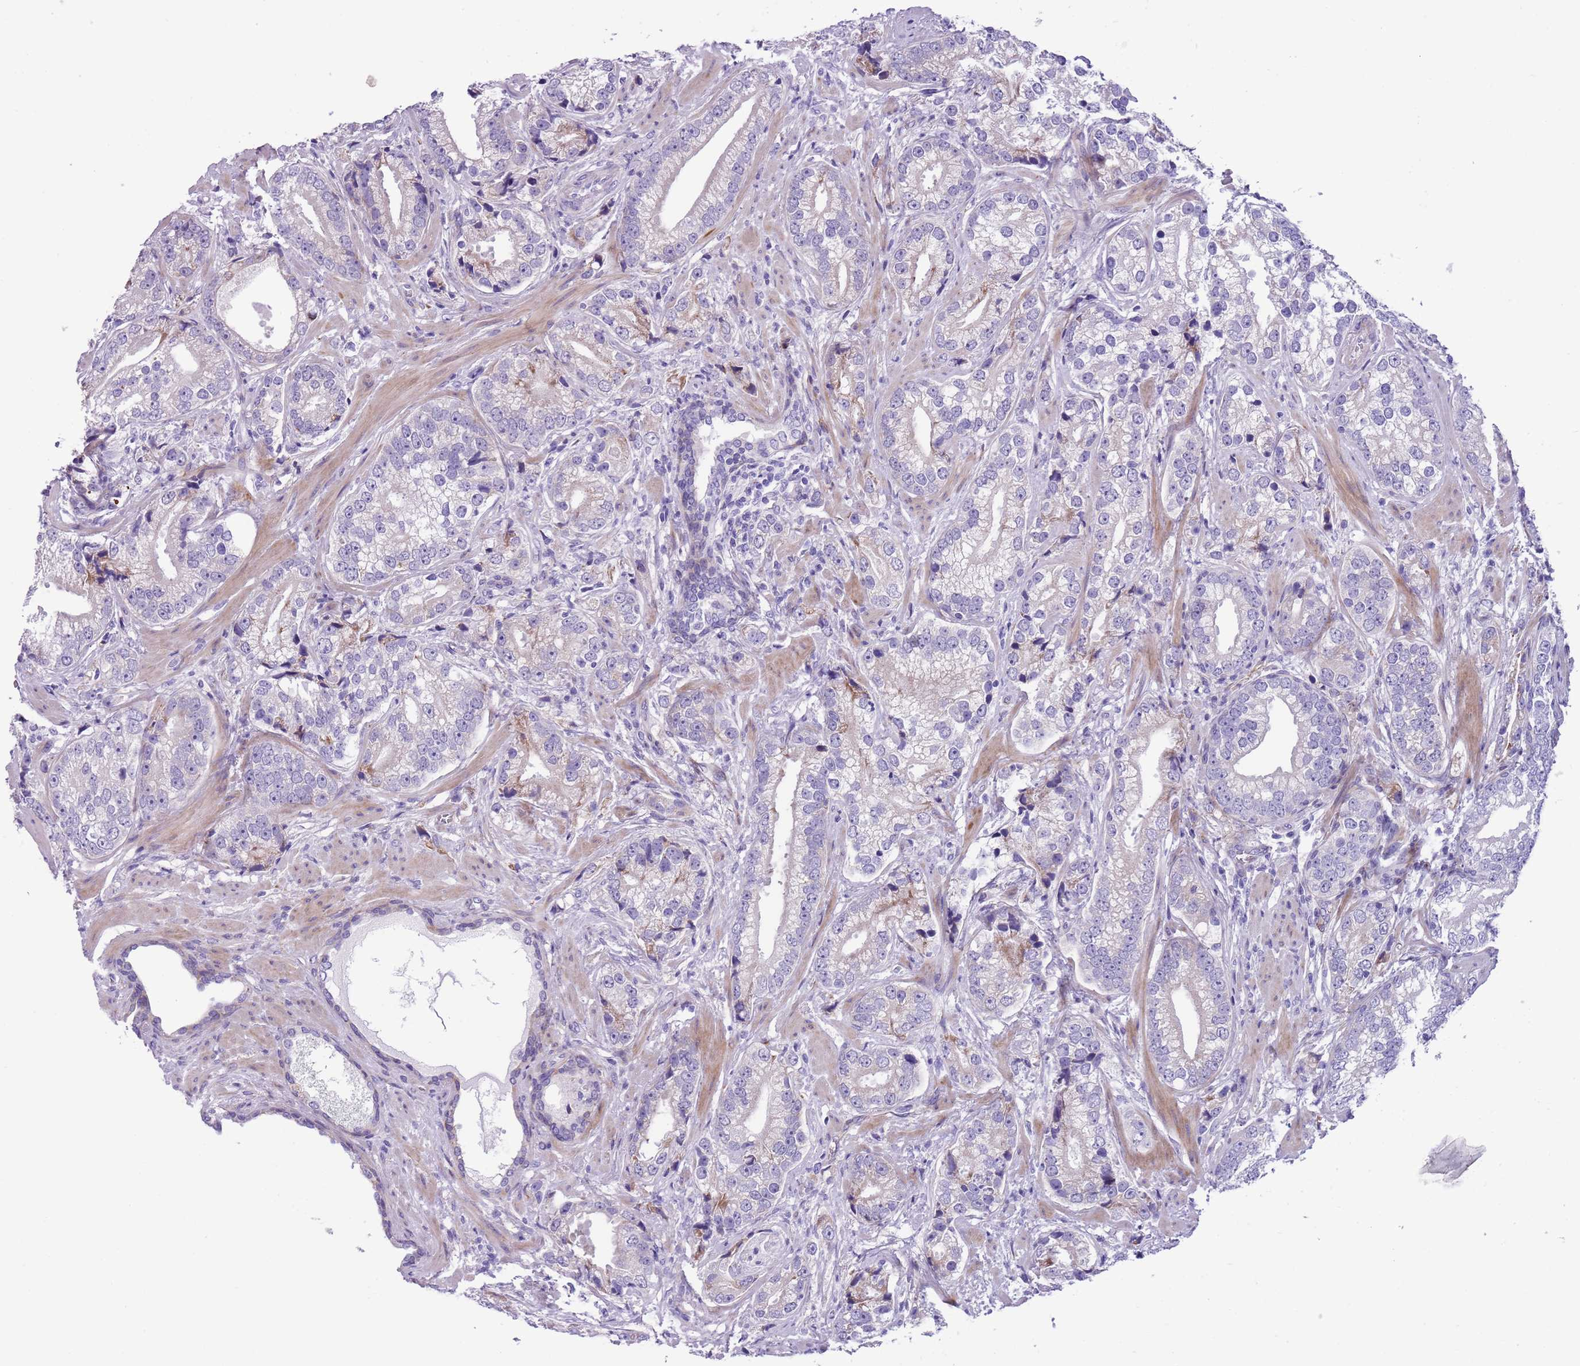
{"staining": {"intensity": "negative", "quantity": "none", "location": "none"}, "tissue": "prostate cancer", "cell_type": "Tumor cells", "image_type": "cancer", "snomed": [{"axis": "morphology", "description": "Adenocarcinoma, High grade"}, {"axis": "topography", "description": "Prostate"}], "caption": "This is an immunohistochemistry (IHC) micrograph of high-grade adenocarcinoma (prostate). There is no positivity in tumor cells.", "gene": "MRPL32", "patient": {"sex": "male", "age": 75}}